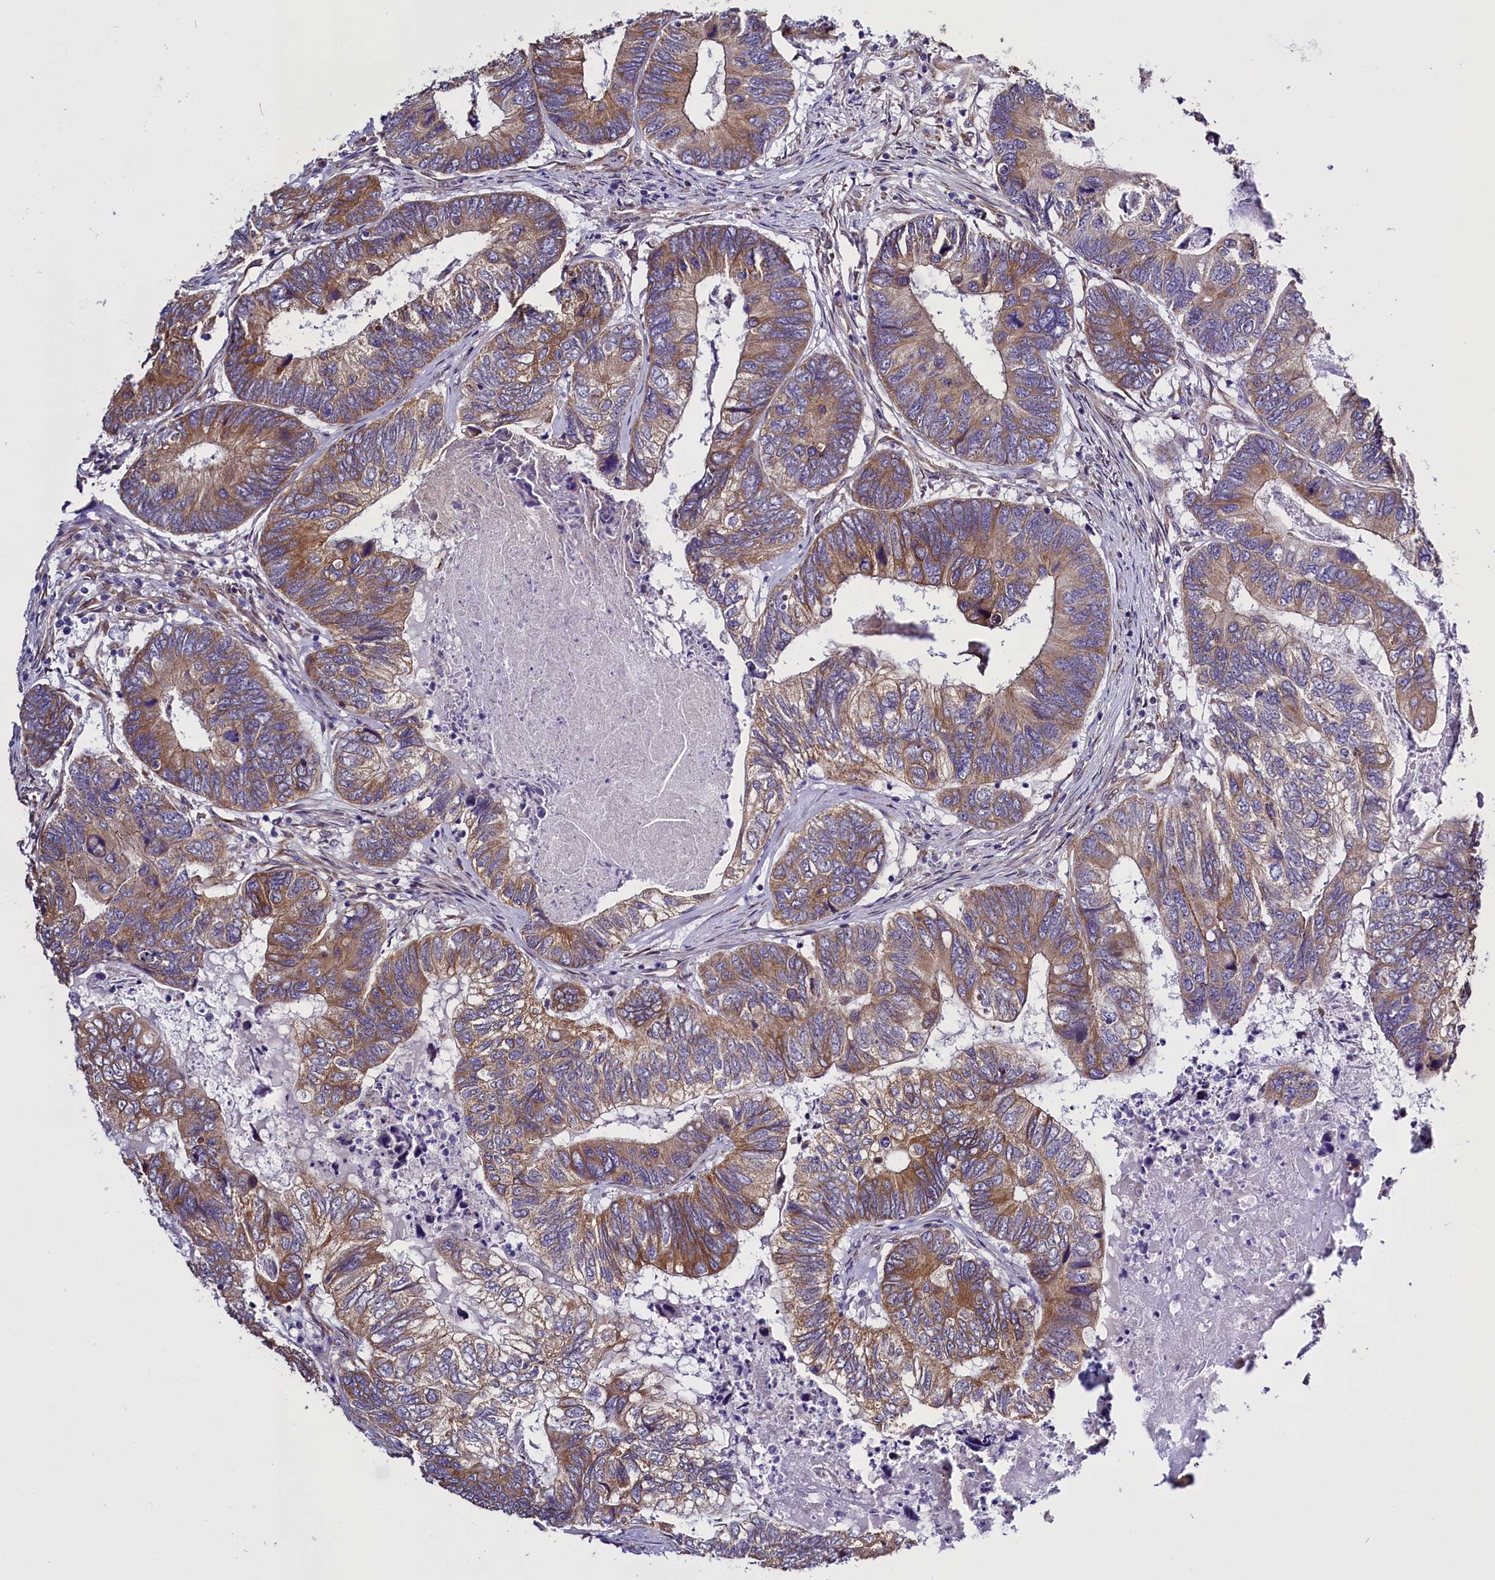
{"staining": {"intensity": "moderate", "quantity": ">75%", "location": "cytoplasmic/membranous"}, "tissue": "colorectal cancer", "cell_type": "Tumor cells", "image_type": "cancer", "snomed": [{"axis": "morphology", "description": "Adenocarcinoma, NOS"}, {"axis": "topography", "description": "Colon"}], "caption": "Colorectal cancer tissue shows moderate cytoplasmic/membranous staining in approximately >75% of tumor cells", "gene": "UACA", "patient": {"sex": "female", "age": 67}}